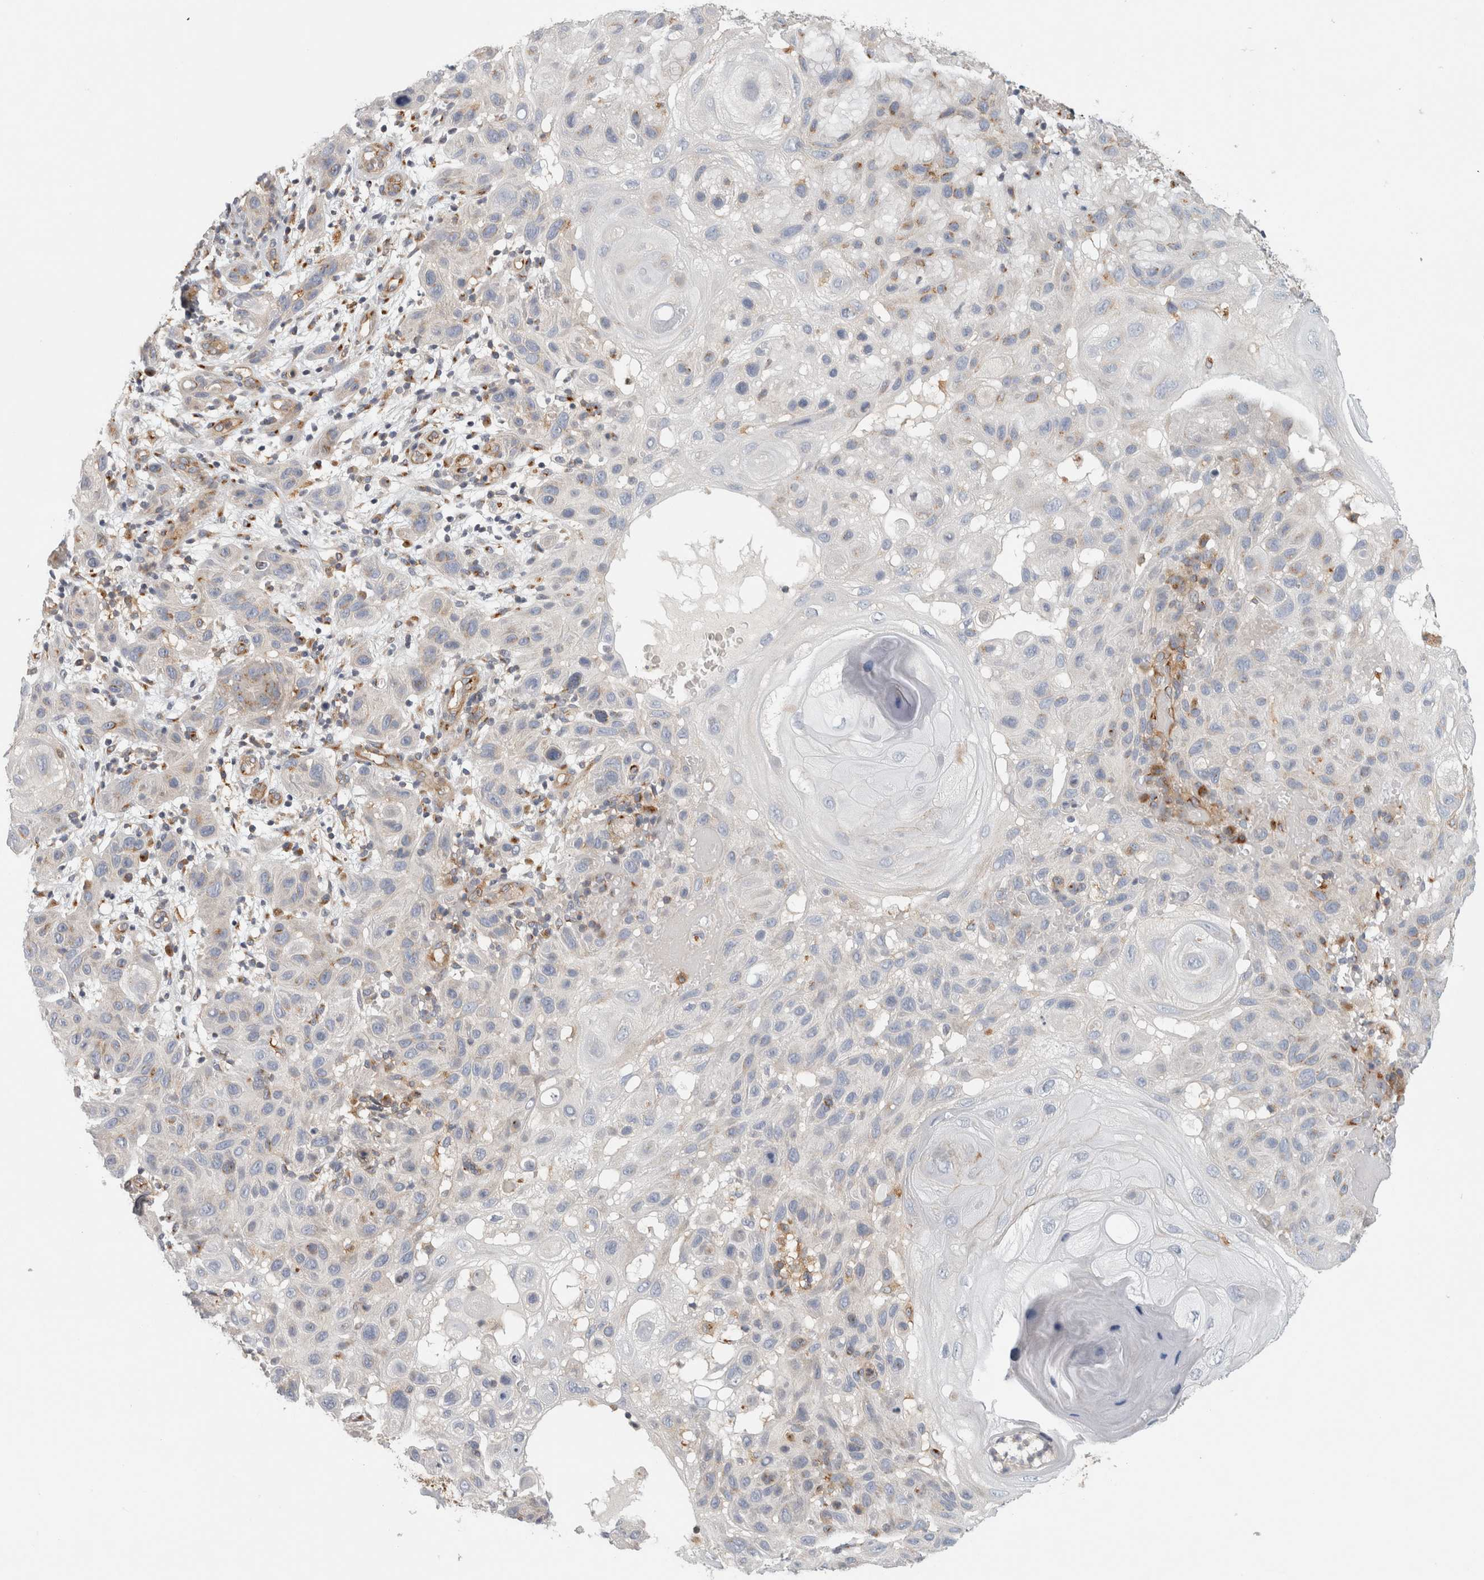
{"staining": {"intensity": "negative", "quantity": "none", "location": "none"}, "tissue": "skin cancer", "cell_type": "Tumor cells", "image_type": "cancer", "snomed": [{"axis": "morphology", "description": "Normal tissue, NOS"}, {"axis": "morphology", "description": "Squamous cell carcinoma, NOS"}, {"axis": "topography", "description": "Skin"}], "caption": "This photomicrograph is of squamous cell carcinoma (skin) stained with immunohistochemistry (IHC) to label a protein in brown with the nuclei are counter-stained blue. There is no staining in tumor cells.", "gene": "PEX6", "patient": {"sex": "female", "age": 96}}